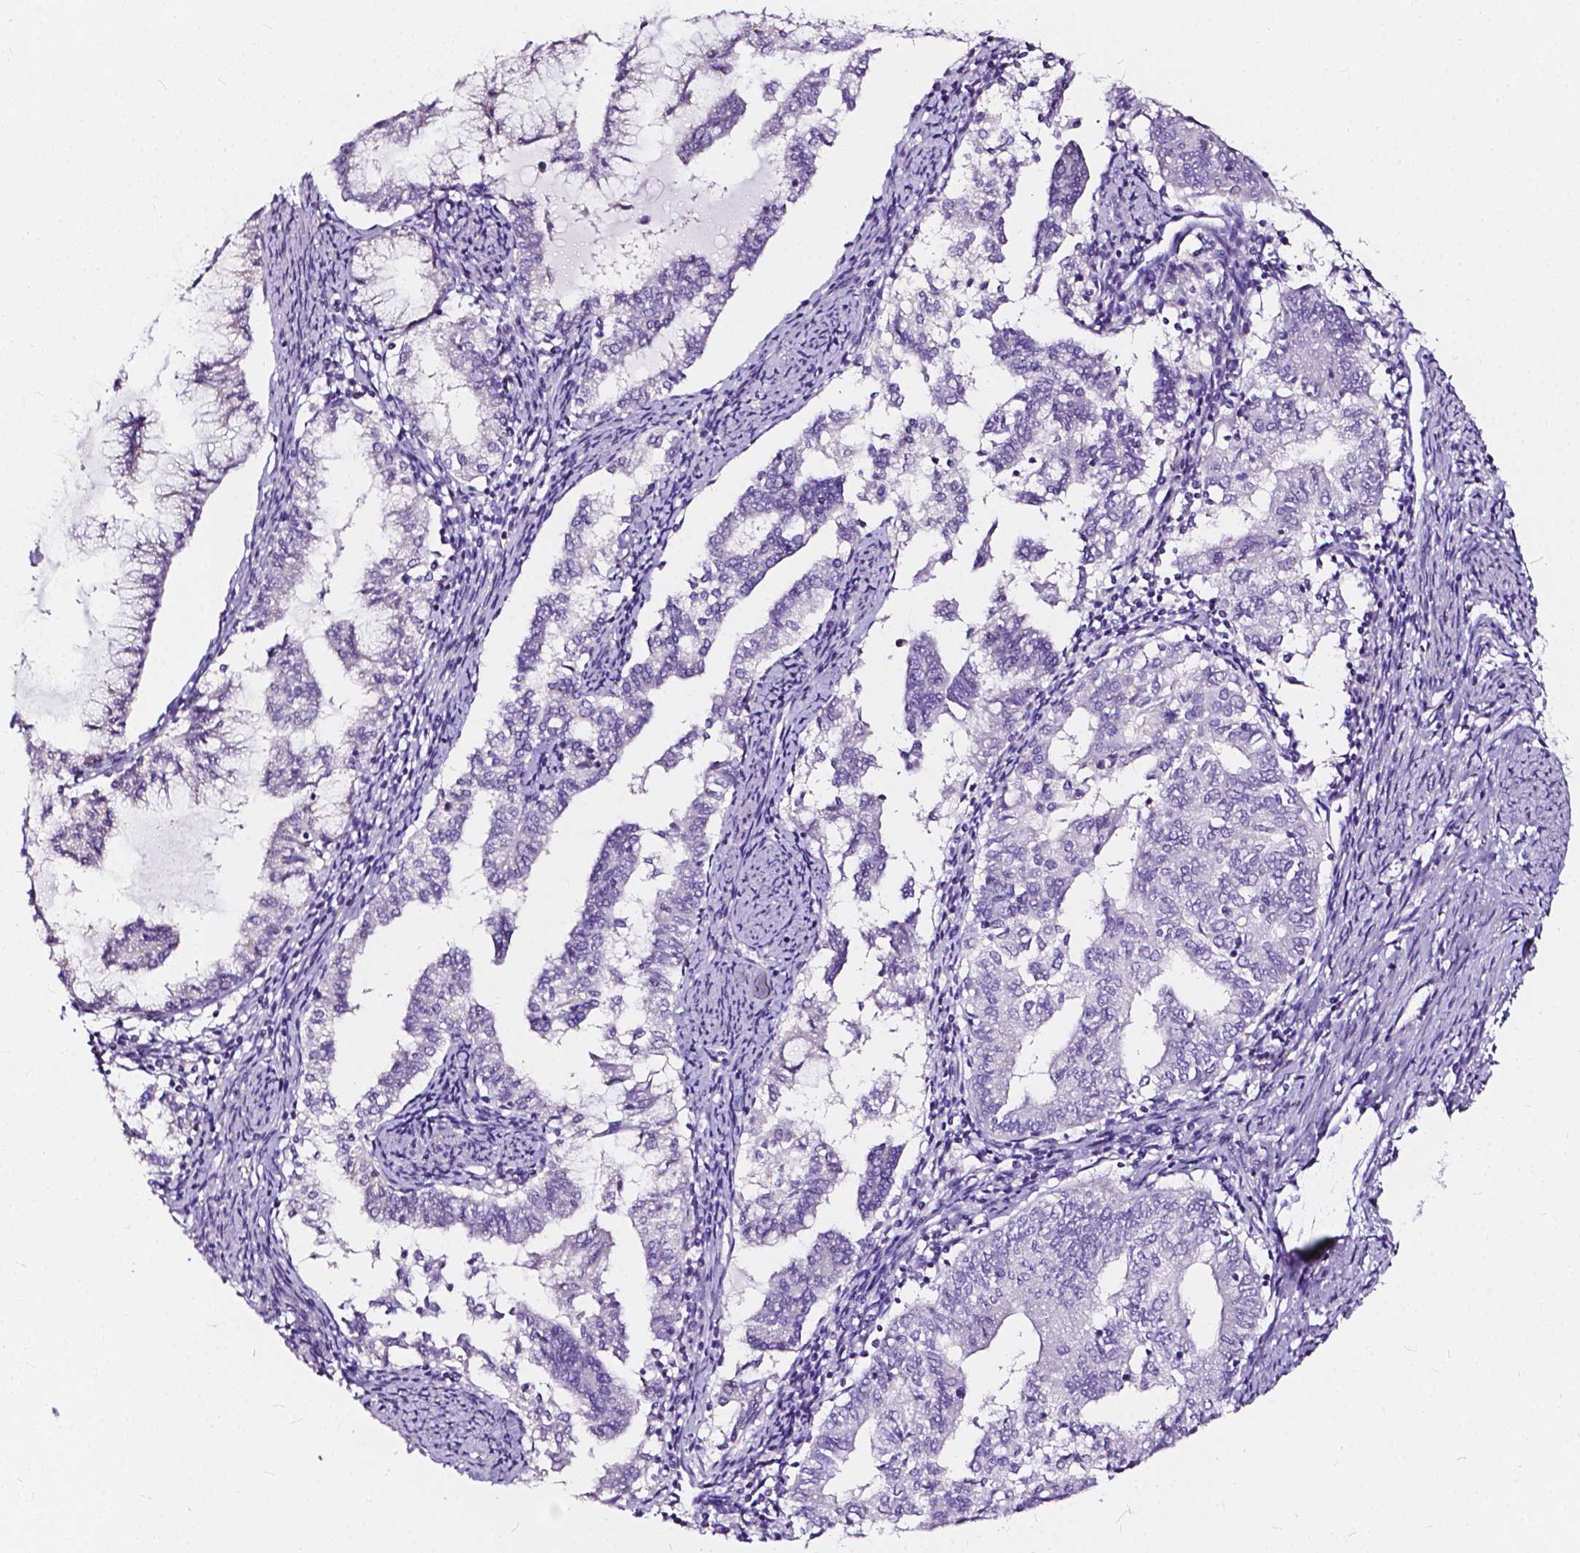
{"staining": {"intensity": "negative", "quantity": "none", "location": "none"}, "tissue": "endometrial cancer", "cell_type": "Tumor cells", "image_type": "cancer", "snomed": [{"axis": "morphology", "description": "Adenocarcinoma, NOS"}, {"axis": "topography", "description": "Endometrium"}], "caption": "High power microscopy image of an immunohistochemistry micrograph of endometrial cancer (adenocarcinoma), revealing no significant staining in tumor cells.", "gene": "CLSTN2", "patient": {"sex": "female", "age": 79}}